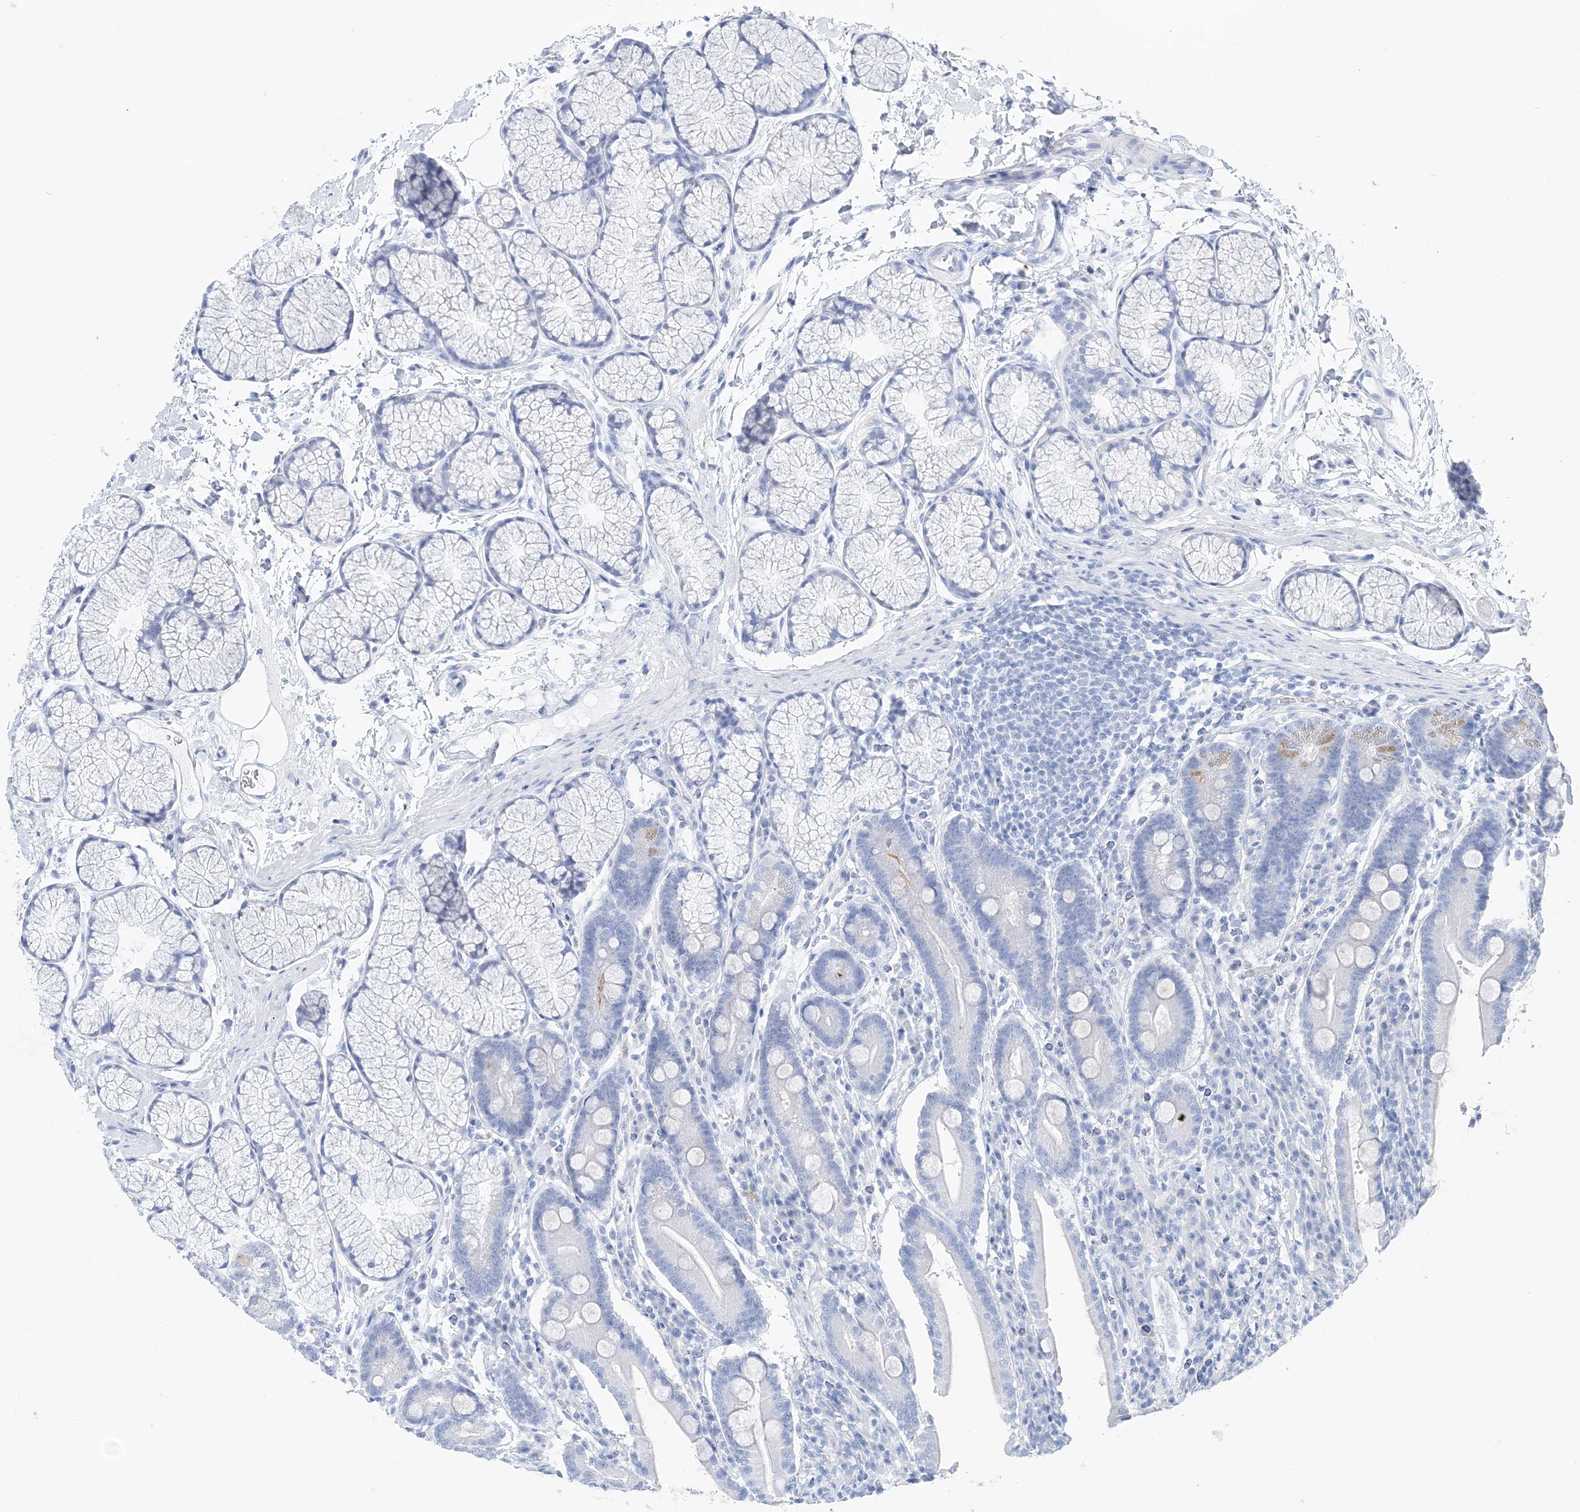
{"staining": {"intensity": "weak", "quantity": "<25%", "location": "cytoplasmic/membranous"}, "tissue": "duodenum", "cell_type": "Glandular cells", "image_type": "normal", "snomed": [{"axis": "morphology", "description": "Normal tissue, NOS"}, {"axis": "topography", "description": "Duodenum"}], "caption": "Glandular cells are negative for brown protein staining in unremarkable duodenum. (DAB immunohistochemistry (IHC) visualized using brightfield microscopy, high magnification).", "gene": "TSPYL6", "patient": {"sex": "male", "age": 35}}